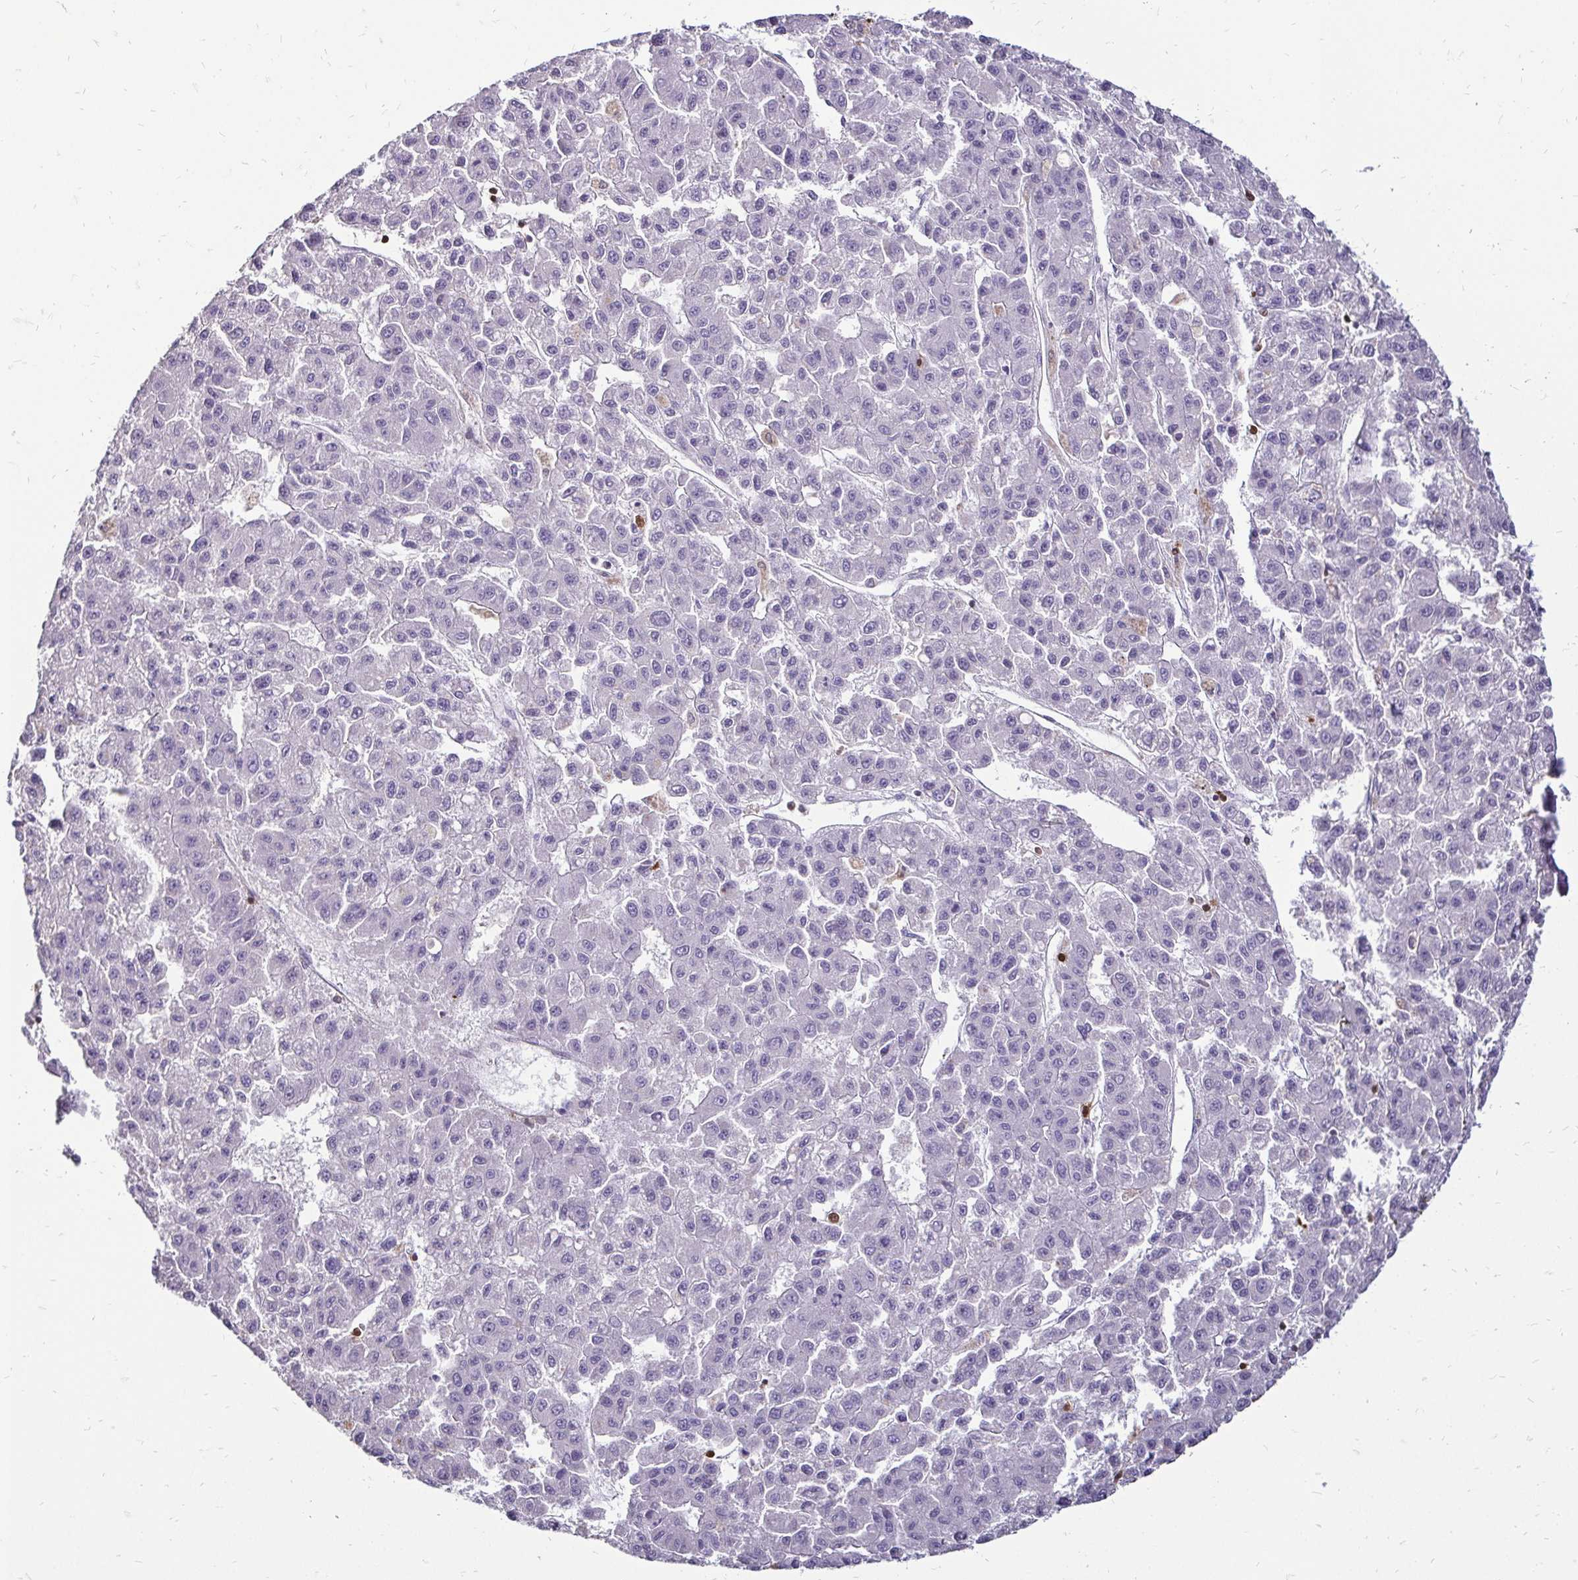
{"staining": {"intensity": "negative", "quantity": "none", "location": "none"}, "tissue": "liver cancer", "cell_type": "Tumor cells", "image_type": "cancer", "snomed": [{"axis": "morphology", "description": "Carcinoma, Hepatocellular, NOS"}, {"axis": "topography", "description": "Liver"}], "caption": "Immunohistochemistry (IHC) of liver hepatocellular carcinoma reveals no positivity in tumor cells. (Stains: DAB (3,3'-diaminobenzidine) IHC with hematoxylin counter stain, Microscopy: brightfield microscopy at high magnification).", "gene": "ZFP1", "patient": {"sex": "male", "age": 70}}